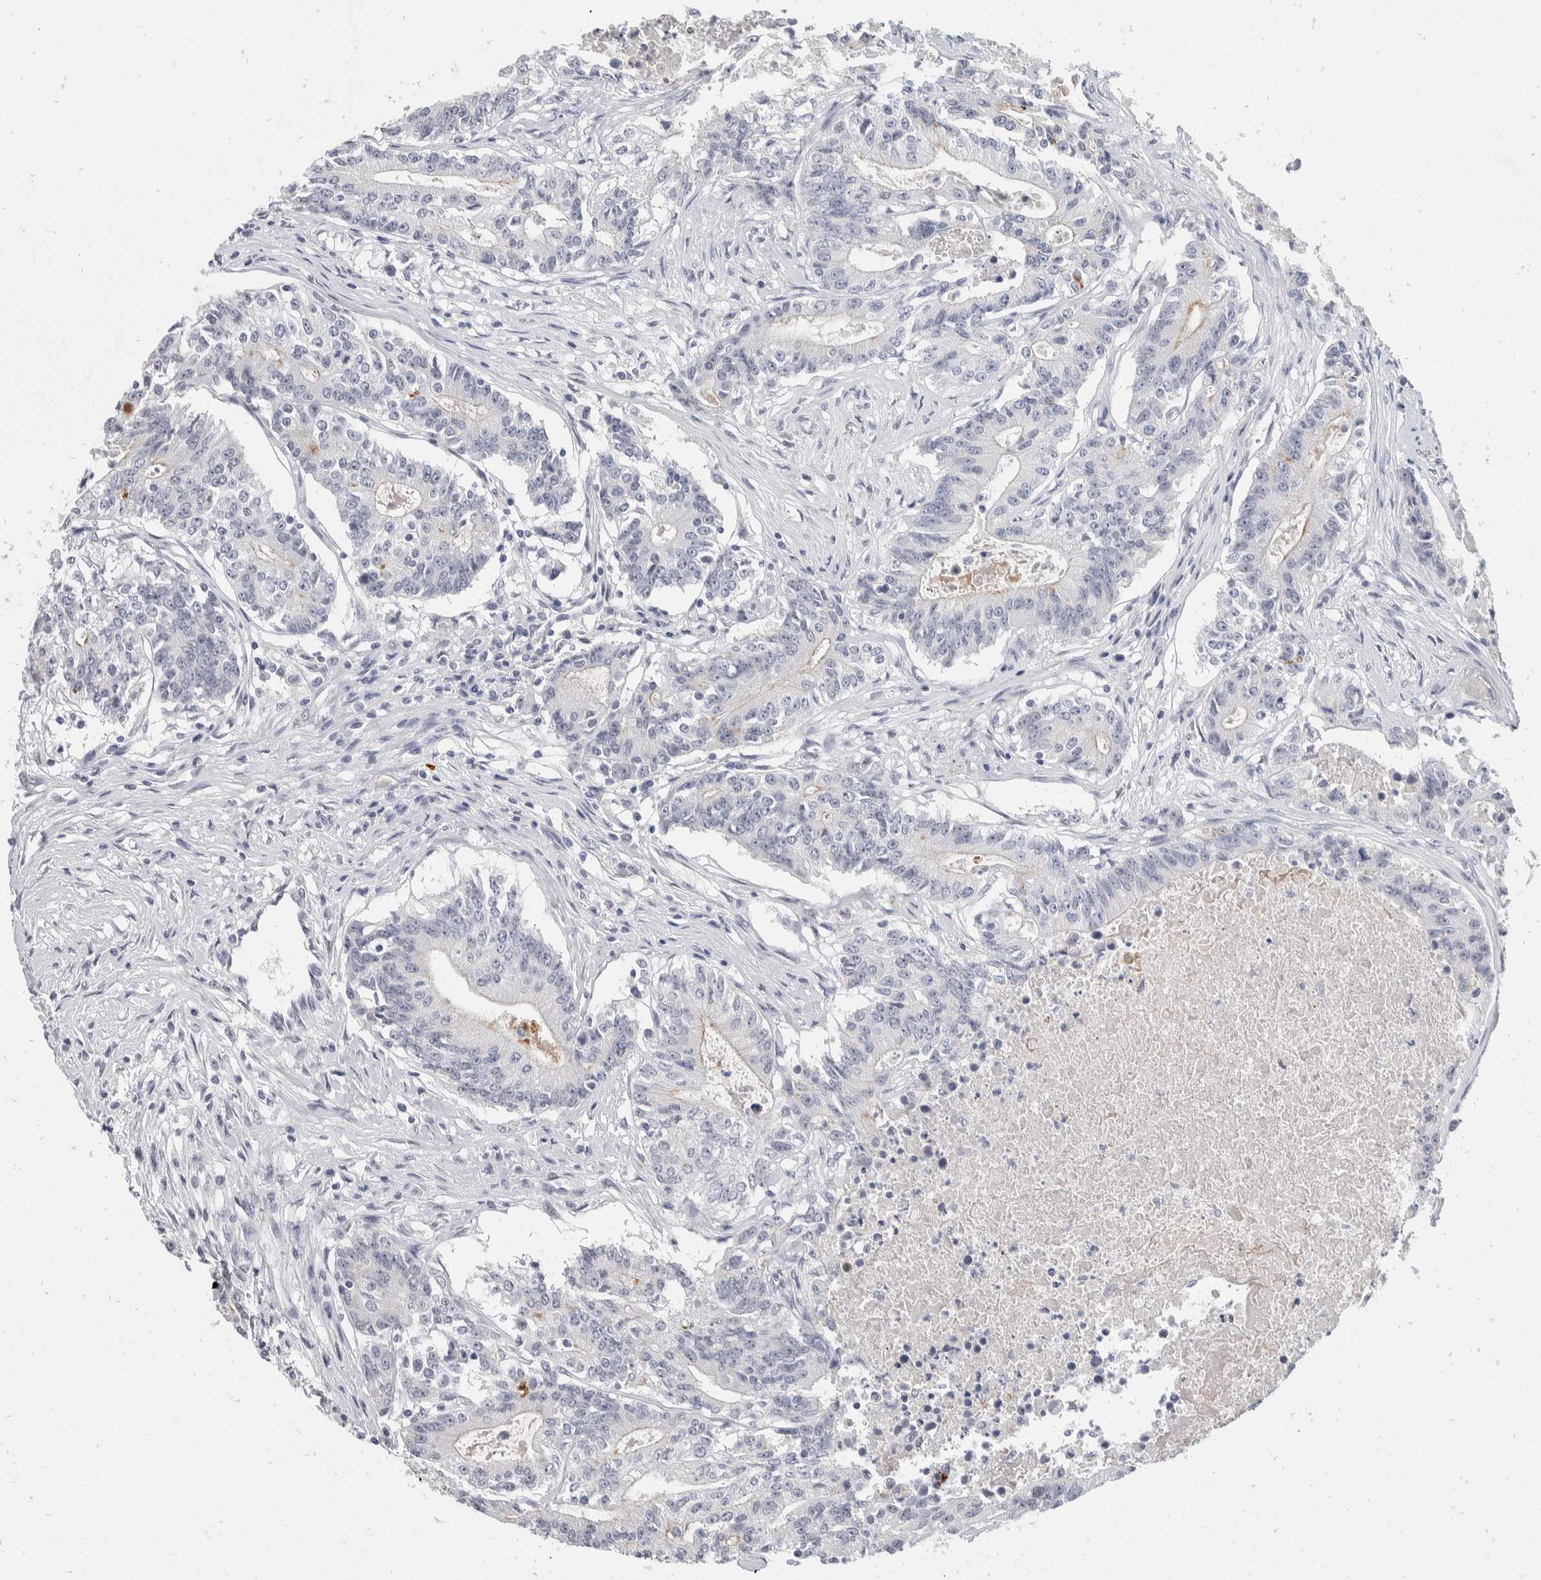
{"staining": {"intensity": "negative", "quantity": "none", "location": "none"}, "tissue": "colorectal cancer", "cell_type": "Tumor cells", "image_type": "cancer", "snomed": [{"axis": "morphology", "description": "Adenocarcinoma, NOS"}, {"axis": "topography", "description": "Colon"}], "caption": "Immunohistochemical staining of human colorectal adenocarcinoma displays no significant positivity in tumor cells. The staining was performed using DAB to visualize the protein expression in brown, while the nuclei were stained in blue with hematoxylin (Magnification: 20x).", "gene": "CATSPERD", "patient": {"sex": "female", "age": 77}}